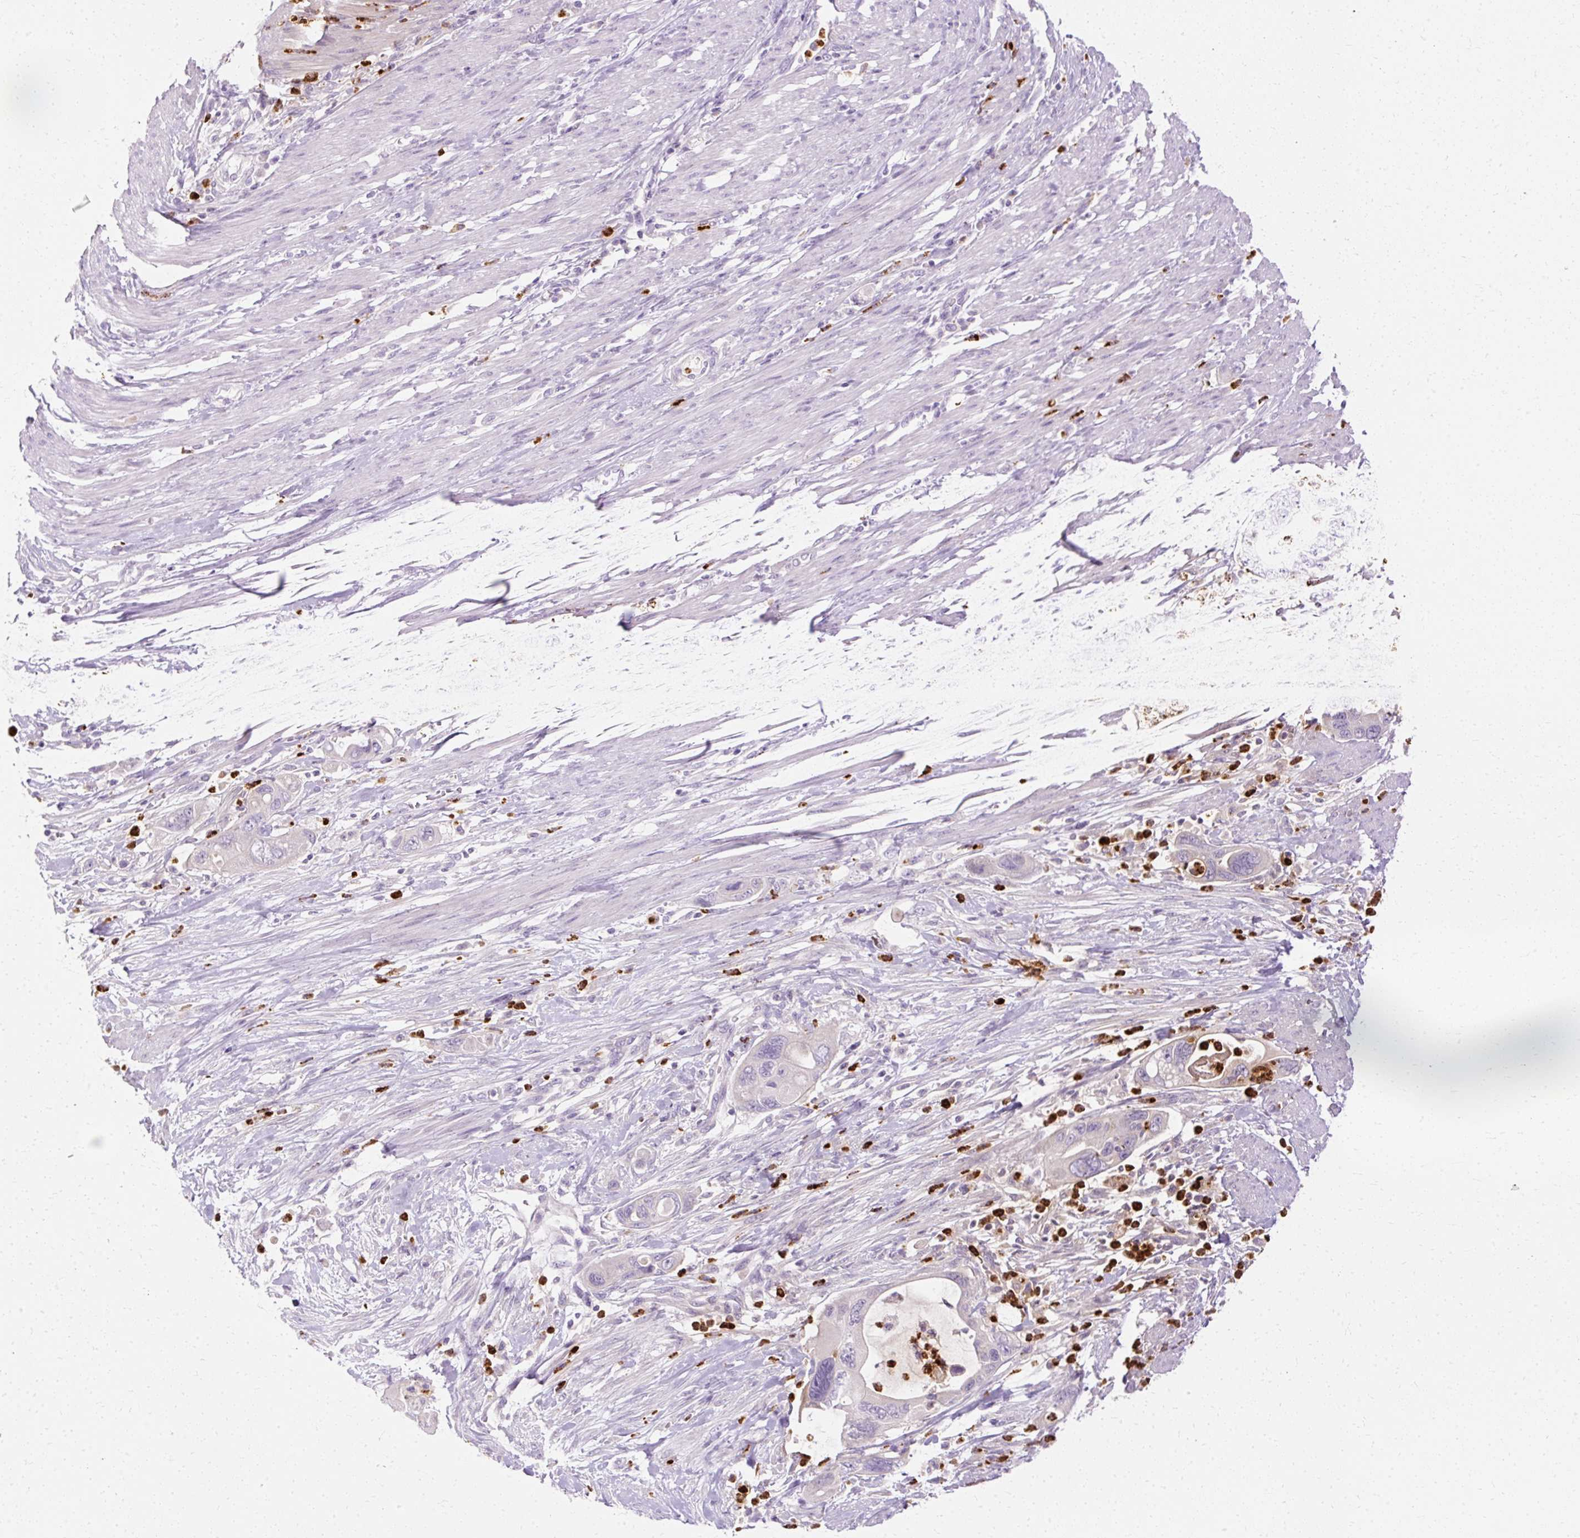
{"staining": {"intensity": "negative", "quantity": "none", "location": "none"}, "tissue": "pancreatic cancer", "cell_type": "Tumor cells", "image_type": "cancer", "snomed": [{"axis": "morphology", "description": "Adenocarcinoma, NOS"}, {"axis": "topography", "description": "Pancreas"}], "caption": "A micrograph of human pancreatic cancer (adenocarcinoma) is negative for staining in tumor cells.", "gene": "DEFA1", "patient": {"sex": "female", "age": 71}}